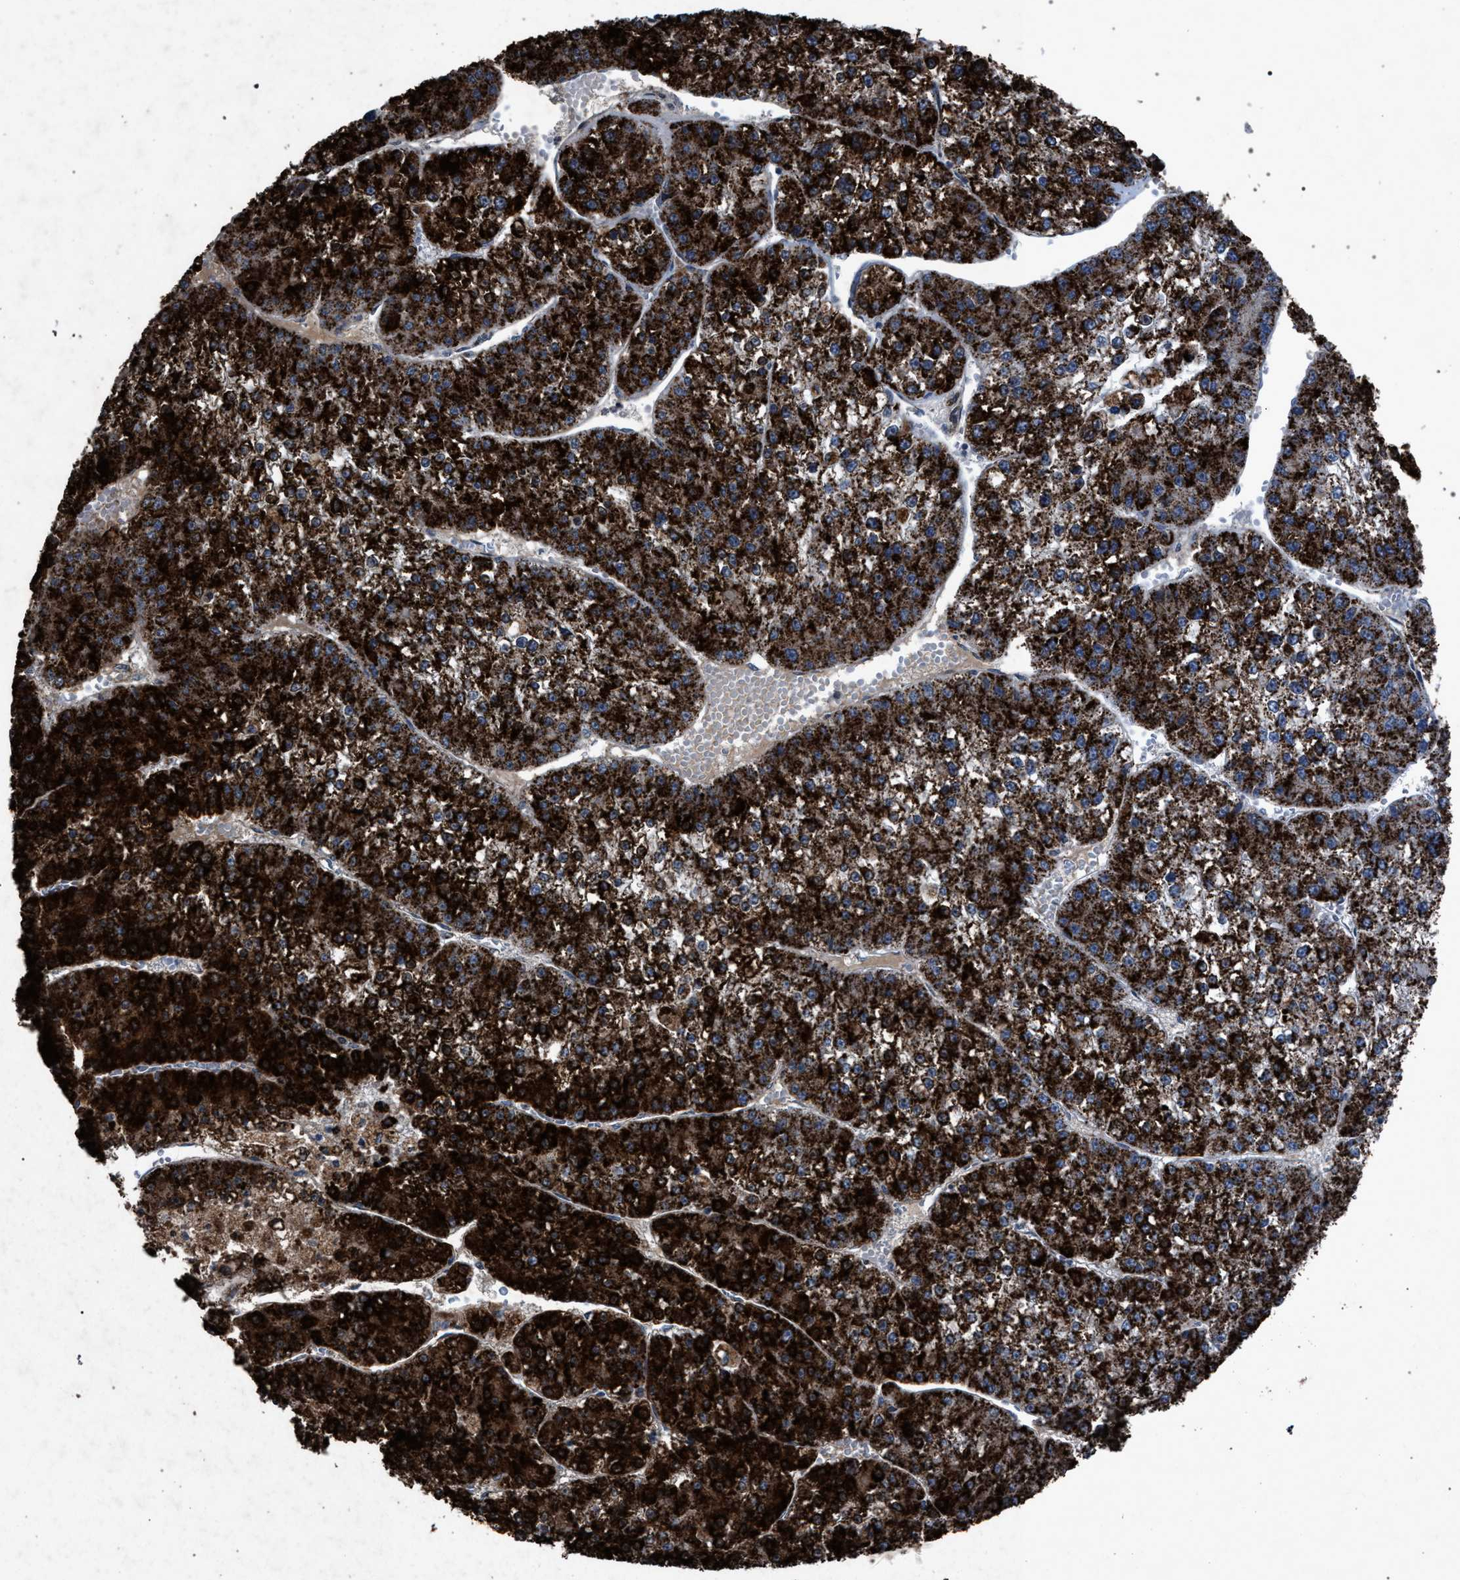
{"staining": {"intensity": "strong", "quantity": ">75%", "location": "cytoplasmic/membranous"}, "tissue": "liver cancer", "cell_type": "Tumor cells", "image_type": "cancer", "snomed": [{"axis": "morphology", "description": "Carcinoma, Hepatocellular, NOS"}, {"axis": "topography", "description": "Liver"}], "caption": "Liver cancer (hepatocellular carcinoma) stained with a brown dye shows strong cytoplasmic/membranous positive positivity in about >75% of tumor cells.", "gene": "HSD17B4", "patient": {"sex": "female", "age": 73}}